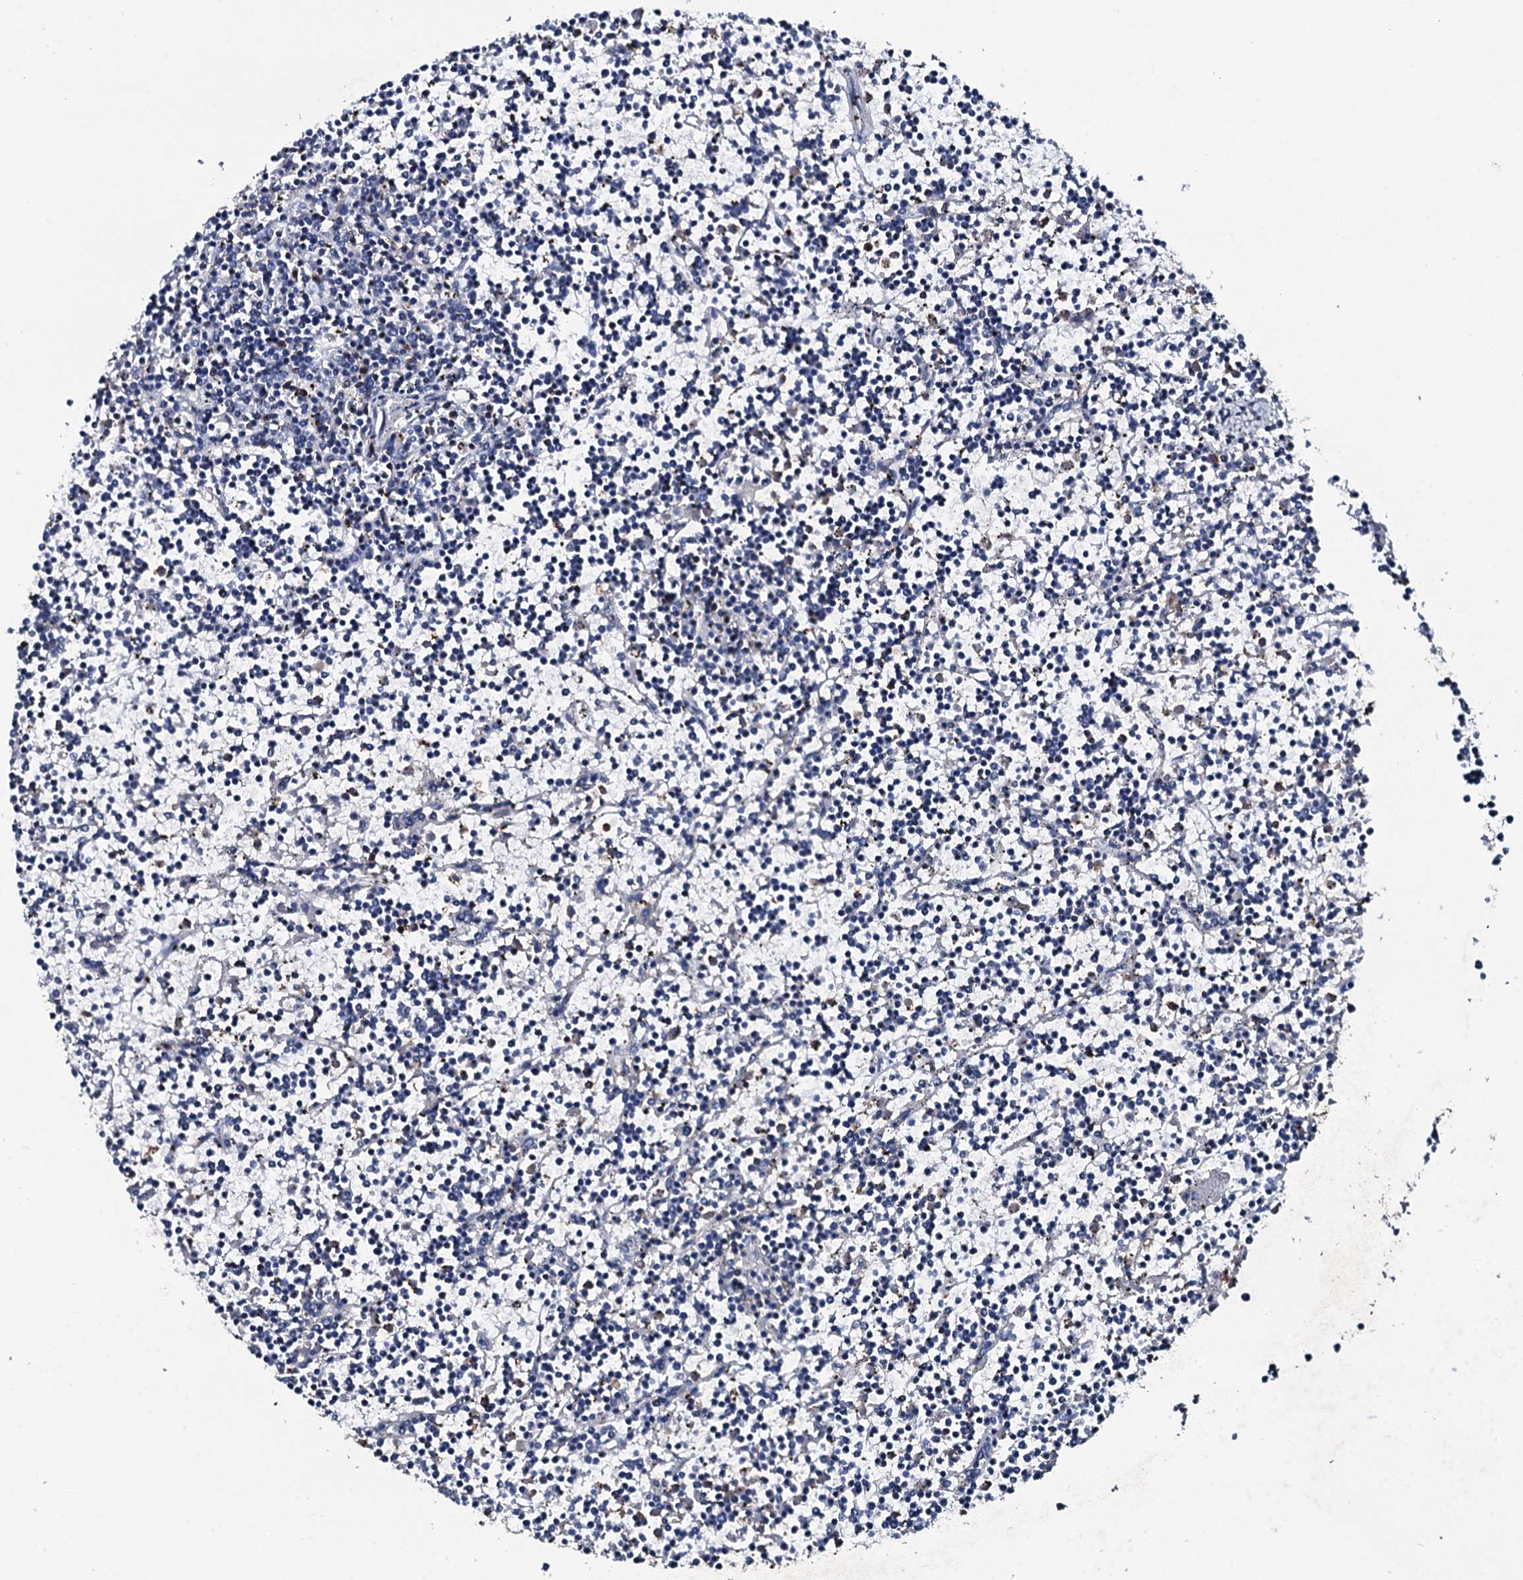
{"staining": {"intensity": "negative", "quantity": "none", "location": "none"}, "tissue": "lymphoma", "cell_type": "Tumor cells", "image_type": "cancer", "snomed": [{"axis": "morphology", "description": "Malignant lymphoma, non-Hodgkin's type, Low grade"}, {"axis": "topography", "description": "Spleen"}], "caption": "An immunohistochemistry (IHC) histopathology image of lymphoma is shown. There is no staining in tumor cells of lymphoma. (DAB IHC visualized using brightfield microscopy, high magnification).", "gene": "MS4A4E", "patient": {"sex": "female", "age": 19}}